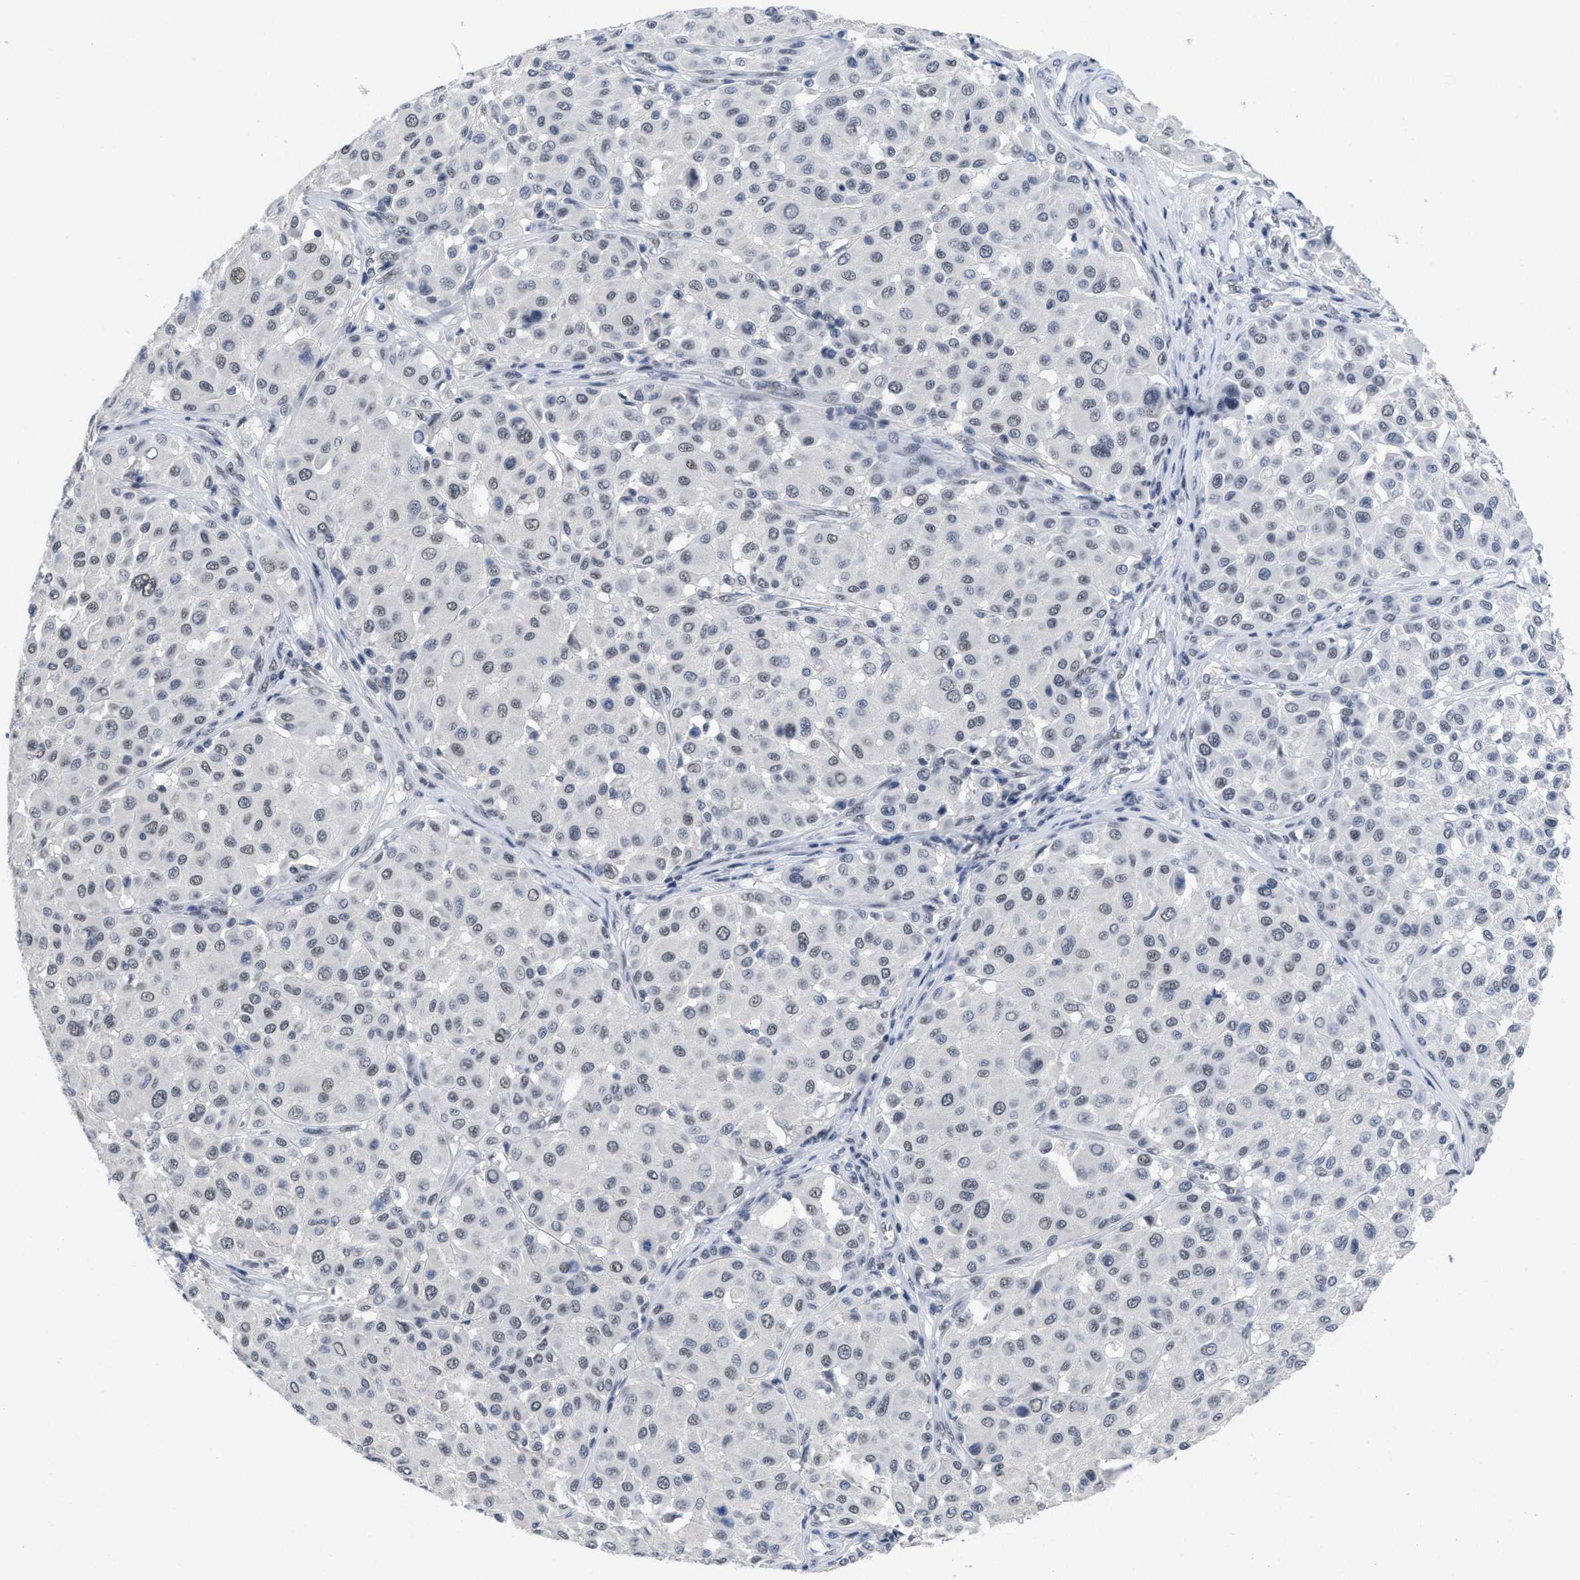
{"staining": {"intensity": "weak", "quantity": "<25%", "location": "nuclear"}, "tissue": "melanoma", "cell_type": "Tumor cells", "image_type": "cancer", "snomed": [{"axis": "morphology", "description": "Malignant melanoma, Metastatic site"}, {"axis": "topography", "description": "Soft tissue"}], "caption": "IHC image of human malignant melanoma (metastatic site) stained for a protein (brown), which displays no positivity in tumor cells.", "gene": "GGNBP2", "patient": {"sex": "male", "age": 41}}